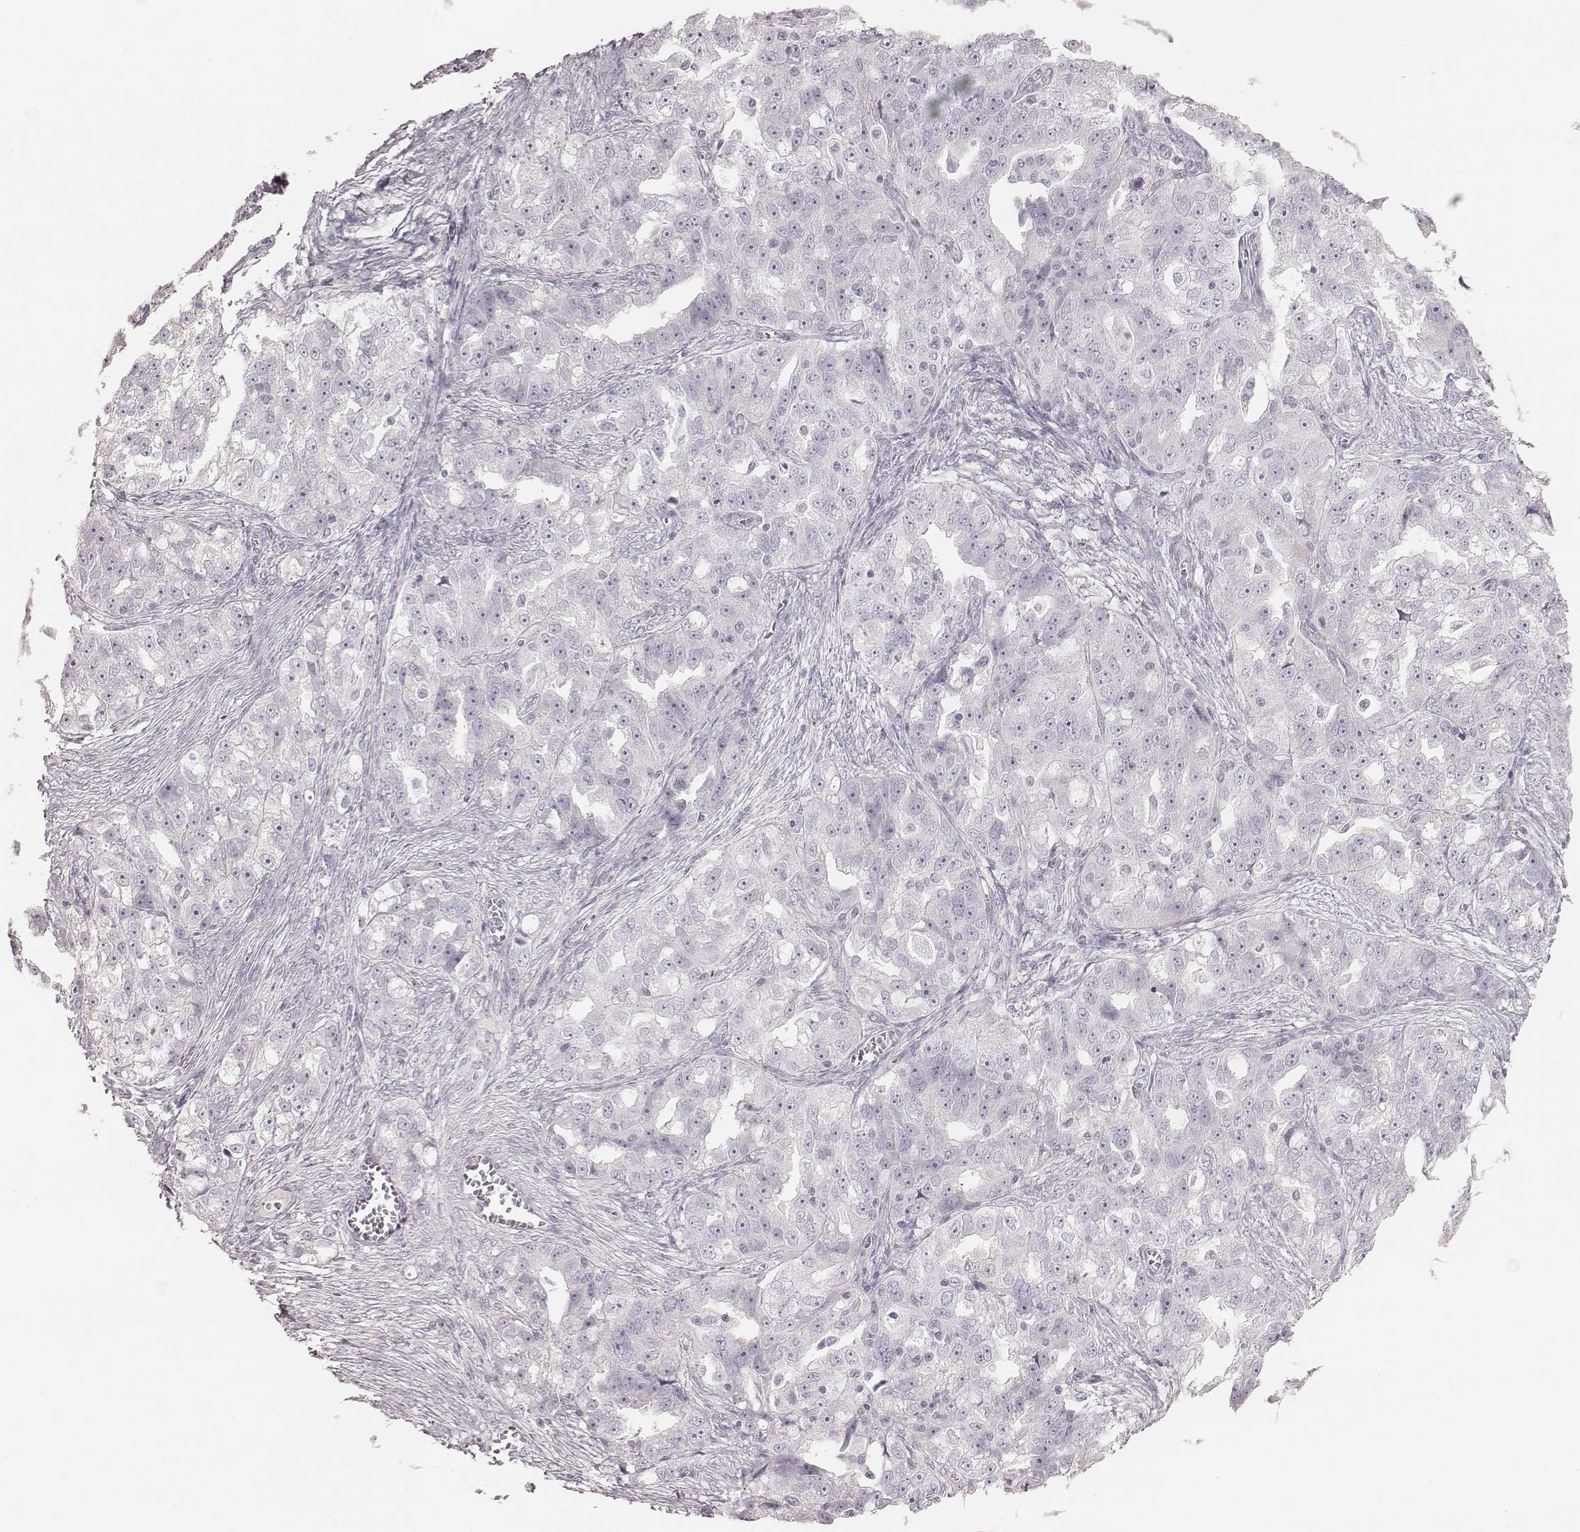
{"staining": {"intensity": "negative", "quantity": "none", "location": "none"}, "tissue": "ovarian cancer", "cell_type": "Tumor cells", "image_type": "cancer", "snomed": [{"axis": "morphology", "description": "Cystadenocarcinoma, serous, NOS"}, {"axis": "topography", "description": "Ovary"}], "caption": "High power microscopy photomicrograph of an immunohistochemistry (IHC) image of ovarian cancer (serous cystadenocarcinoma), revealing no significant positivity in tumor cells.", "gene": "ZP4", "patient": {"sex": "female", "age": 51}}